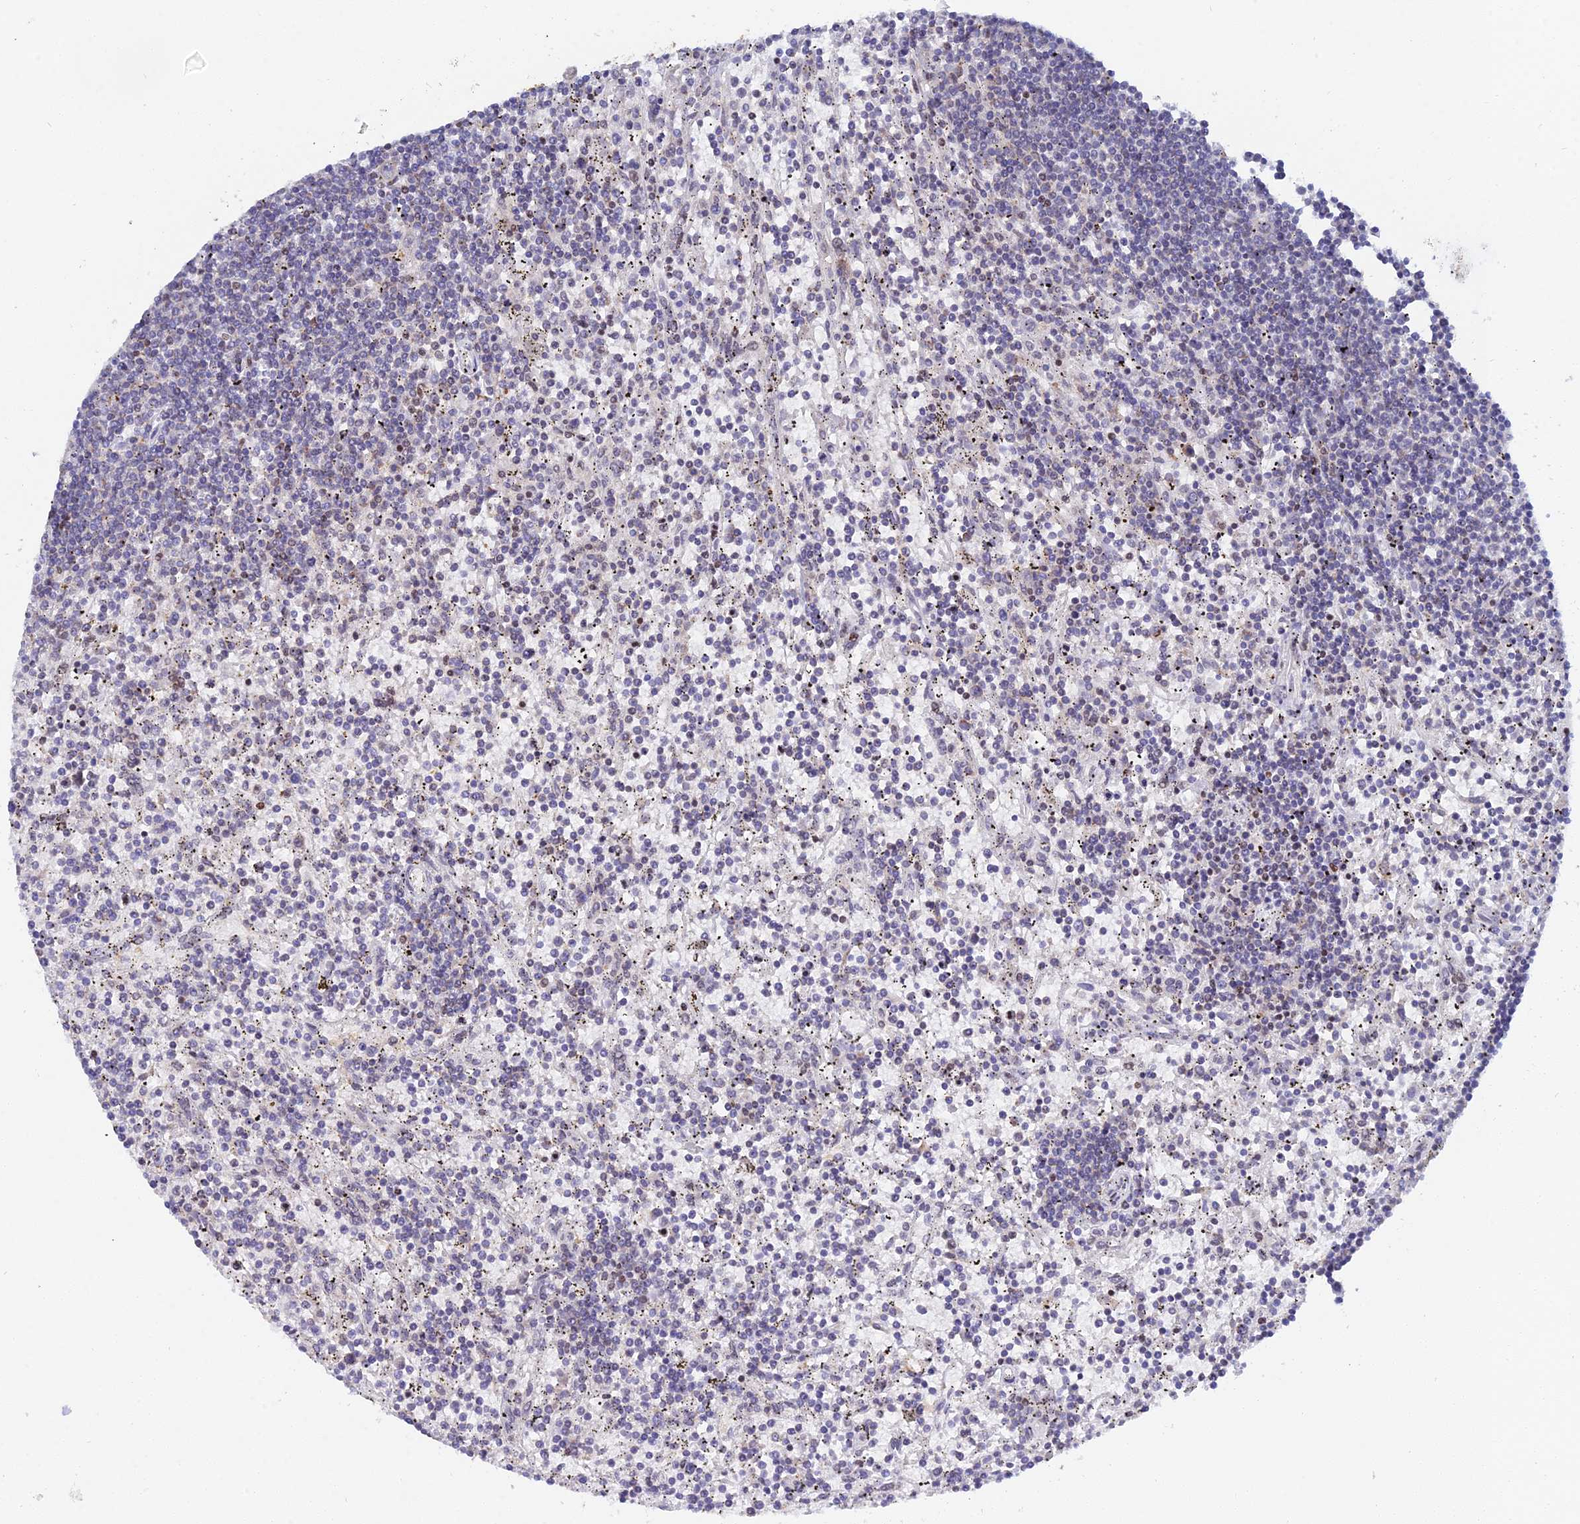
{"staining": {"intensity": "negative", "quantity": "none", "location": "none"}, "tissue": "lymphoma", "cell_type": "Tumor cells", "image_type": "cancer", "snomed": [{"axis": "morphology", "description": "Malignant lymphoma, non-Hodgkin's type, Low grade"}, {"axis": "topography", "description": "Spleen"}], "caption": "Tumor cells are negative for protein expression in human lymphoma. The staining was performed using DAB to visualize the protein expression in brown, while the nuclei were stained in blue with hematoxylin (Magnification: 20x).", "gene": "ELOA2", "patient": {"sex": "male", "age": 76}}